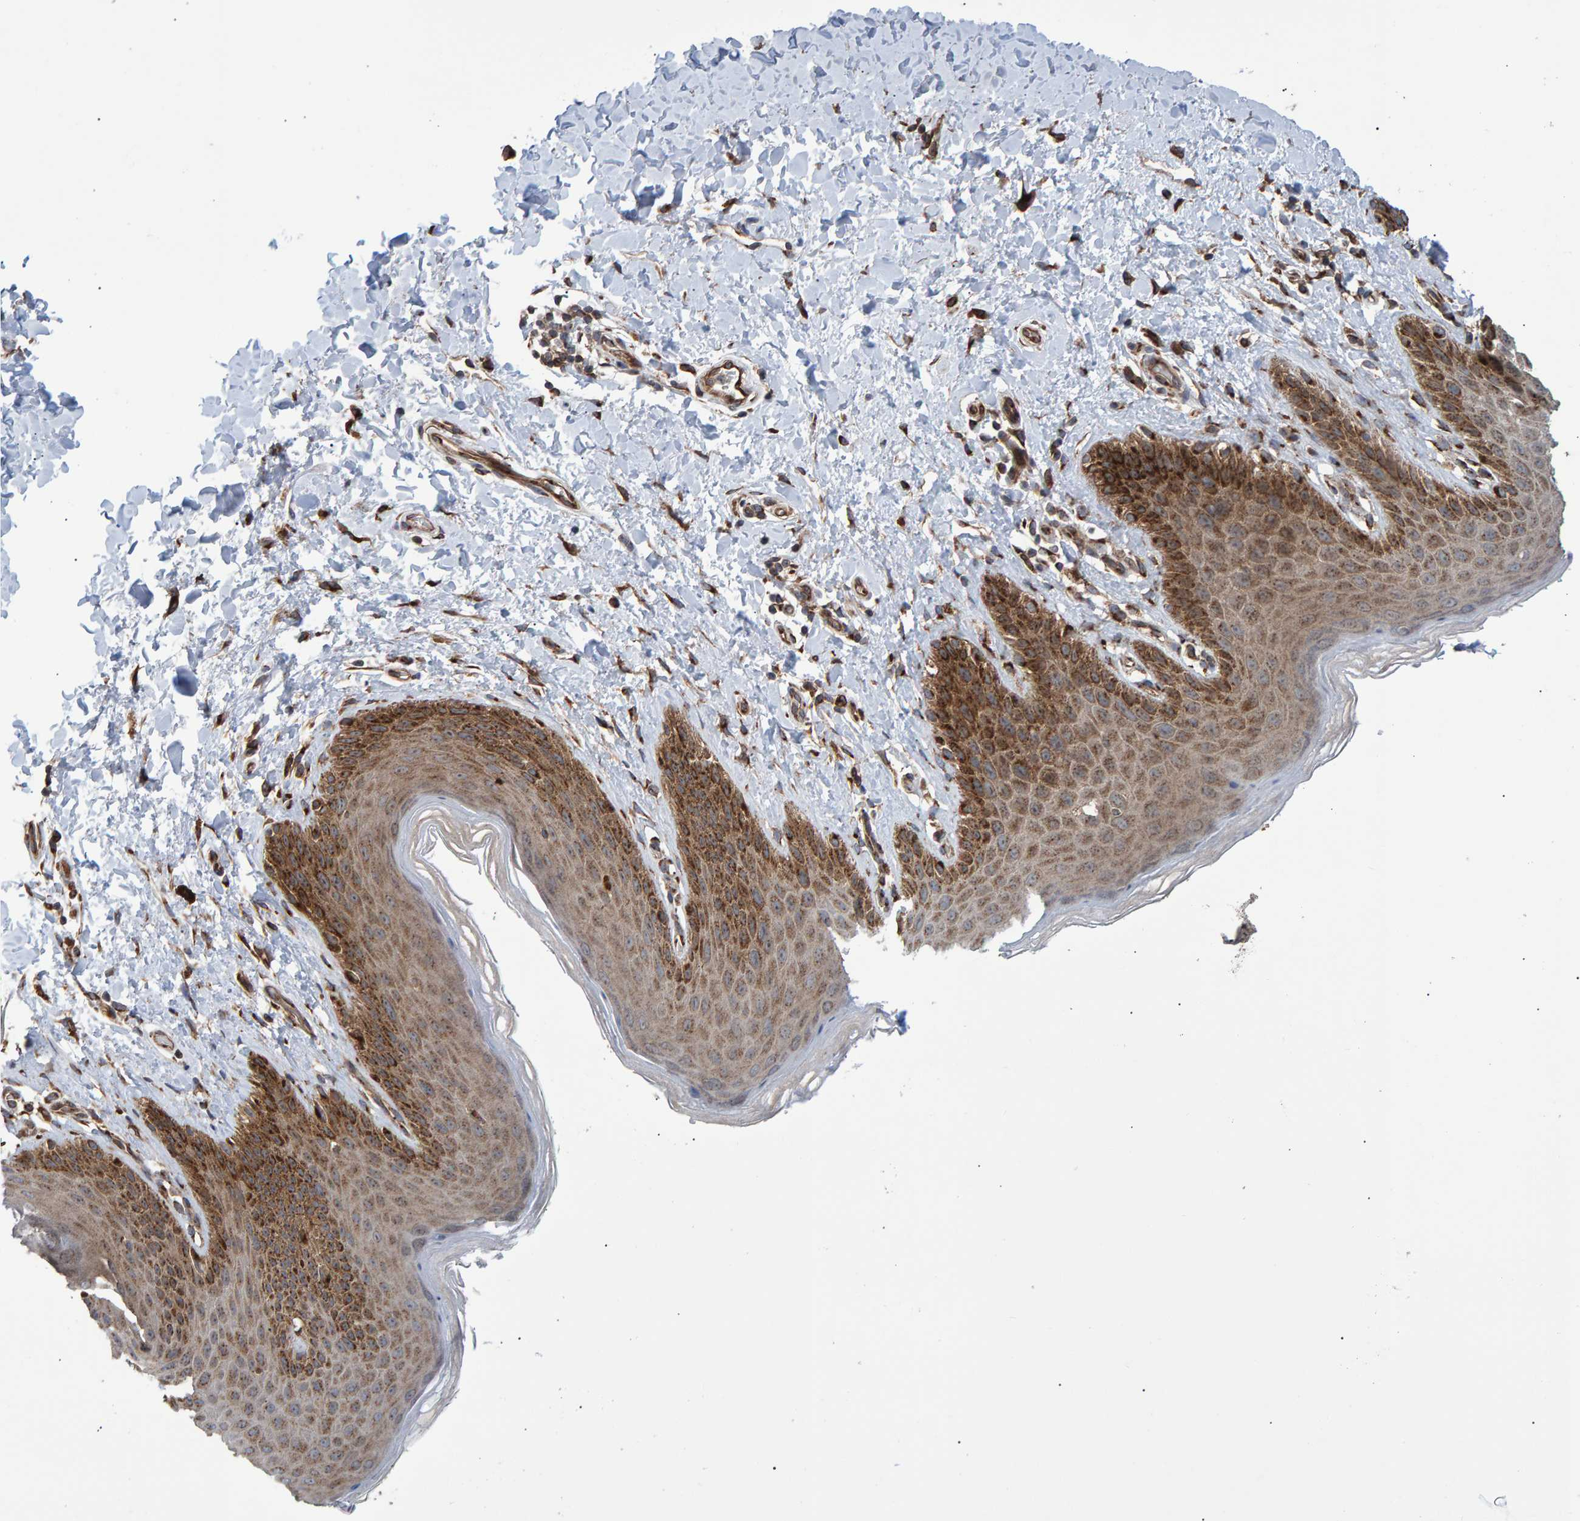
{"staining": {"intensity": "moderate", "quantity": ">75%", "location": "cytoplasmic/membranous"}, "tissue": "skin", "cell_type": "Epidermal cells", "image_type": "normal", "snomed": [{"axis": "morphology", "description": "Normal tissue, NOS"}, {"axis": "topography", "description": "Anal"}, {"axis": "topography", "description": "Peripheral nerve tissue"}], "caption": "Skin stained with IHC displays moderate cytoplasmic/membranous expression in about >75% of epidermal cells. Using DAB (3,3'-diaminobenzidine) (brown) and hematoxylin (blue) stains, captured at high magnification using brightfield microscopy.", "gene": "FAM117A", "patient": {"sex": "male", "age": 44}}